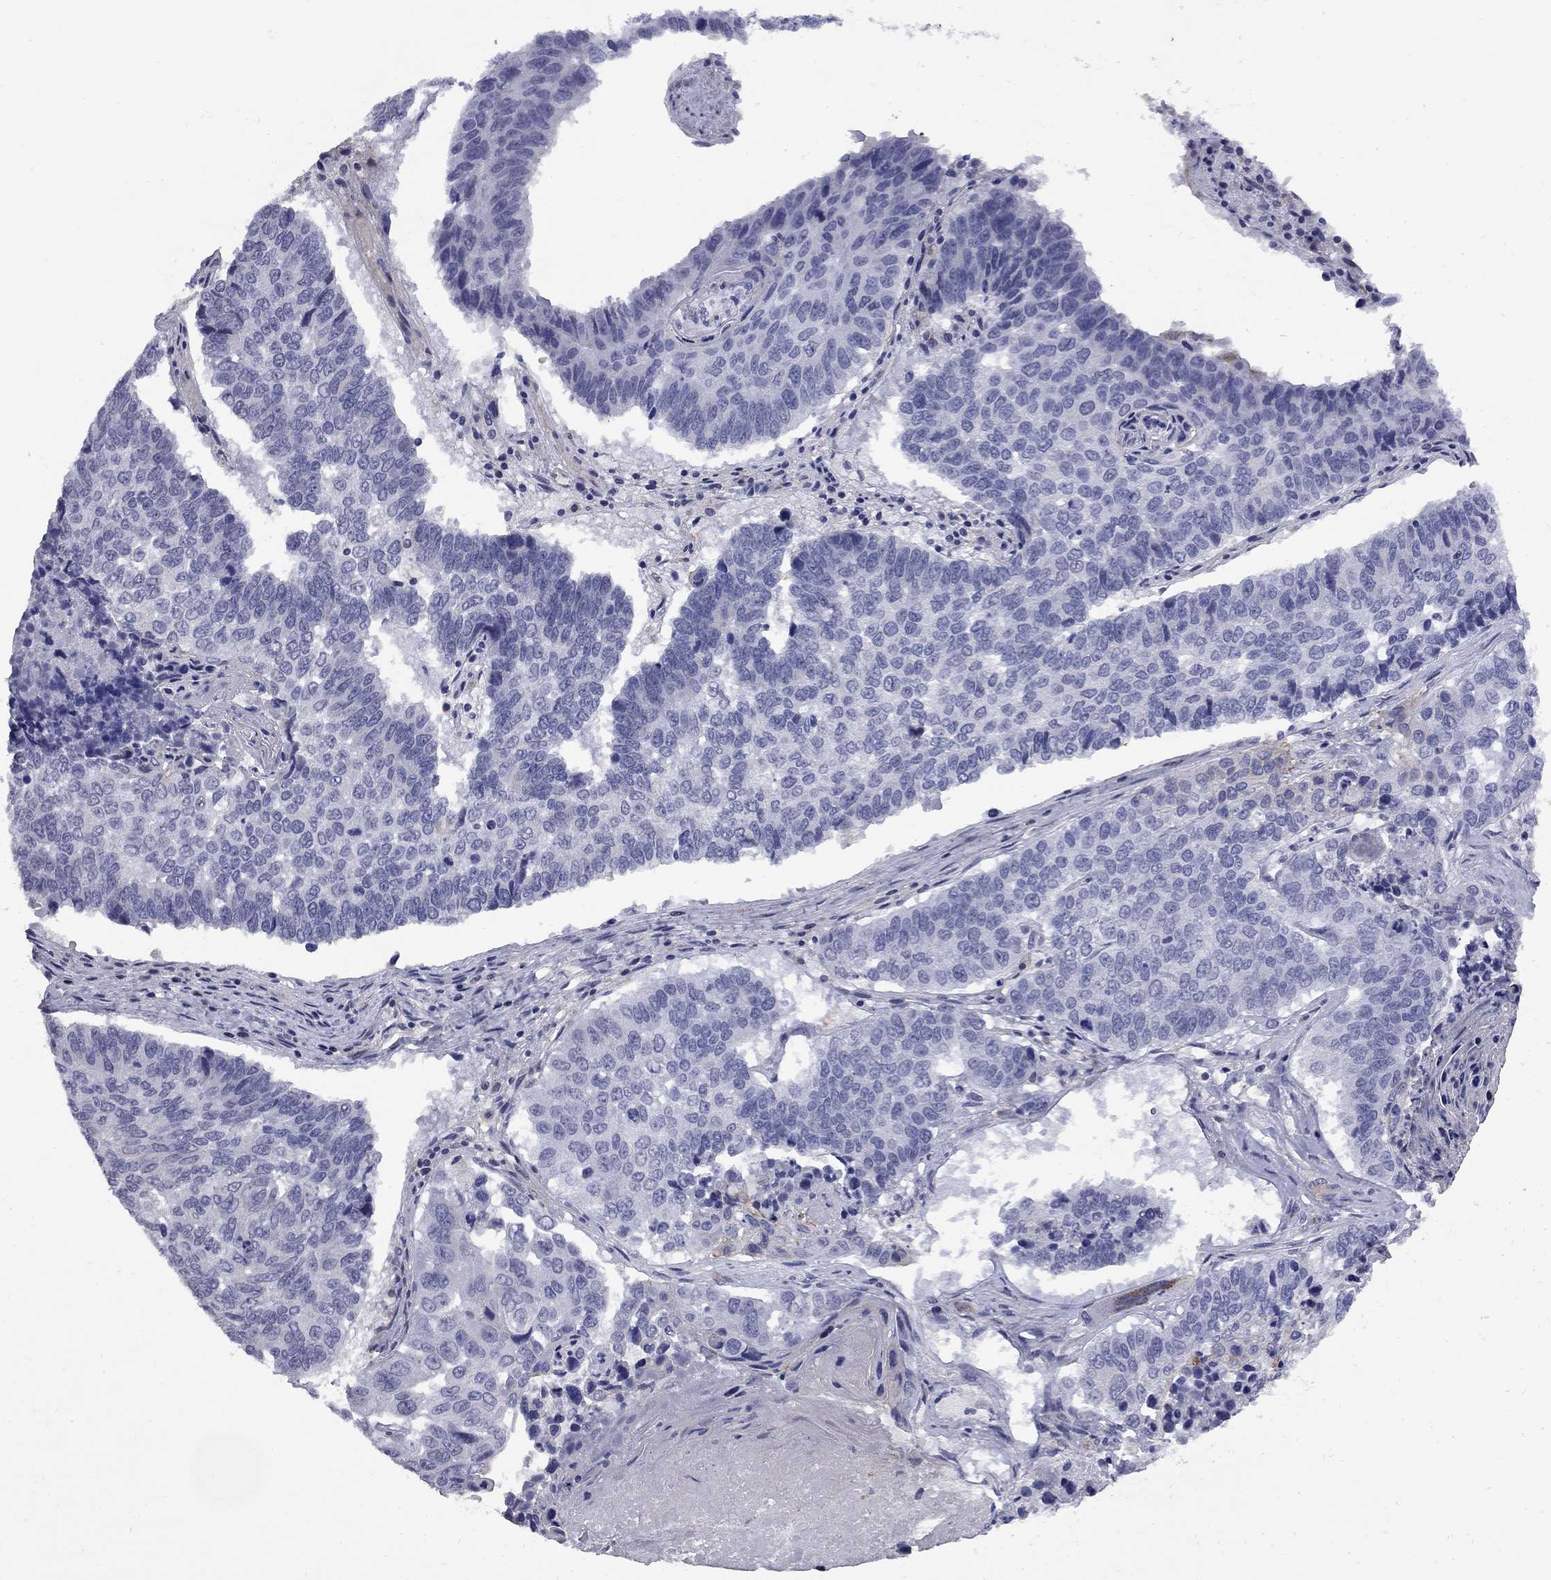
{"staining": {"intensity": "negative", "quantity": "none", "location": "none"}, "tissue": "lung cancer", "cell_type": "Tumor cells", "image_type": "cancer", "snomed": [{"axis": "morphology", "description": "Squamous cell carcinoma, NOS"}, {"axis": "topography", "description": "Lung"}], "caption": "Immunohistochemistry (IHC) of human lung cancer reveals no staining in tumor cells.", "gene": "HTR4", "patient": {"sex": "male", "age": 73}}